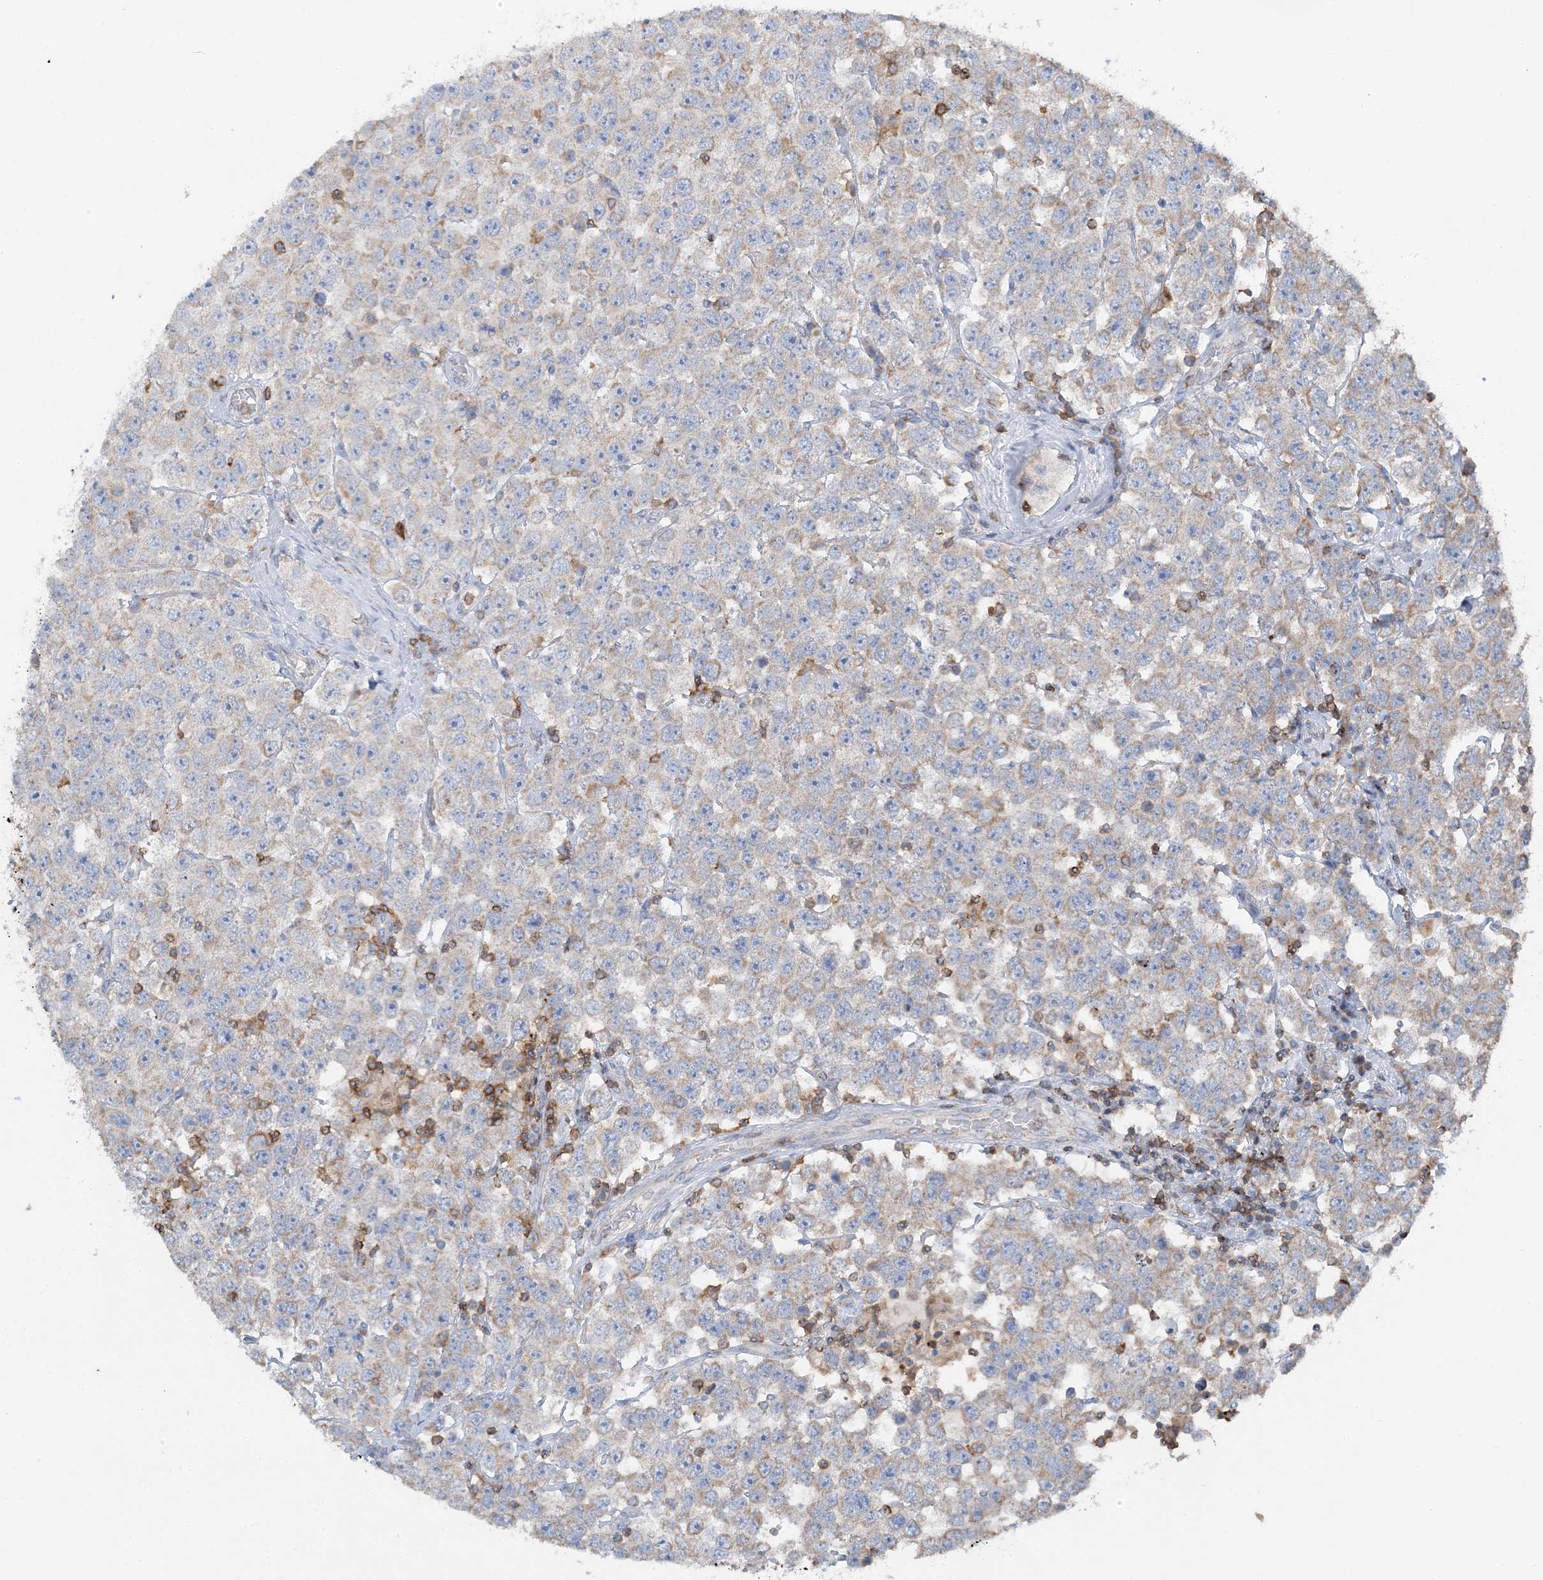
{"staining": {"intensity": "weak", "quantity": "<25%", "location": "cytoplasmic/membranous"}, "tissue": "testis cancer", "cell_type": "Tumor cells", "image_type": "cancer", "snomed": [{"axis": "morphology", "description": "Seminoma, NOS"}, {"axis": "topography", "description": "Testis"}], "caption": "Testis seminoma stained for a protein using immunohistochemistry (IHC) reveals no staining tumor cells.", "gene": "TMLHE", "patient": {"sex": "male", "age": 28}}